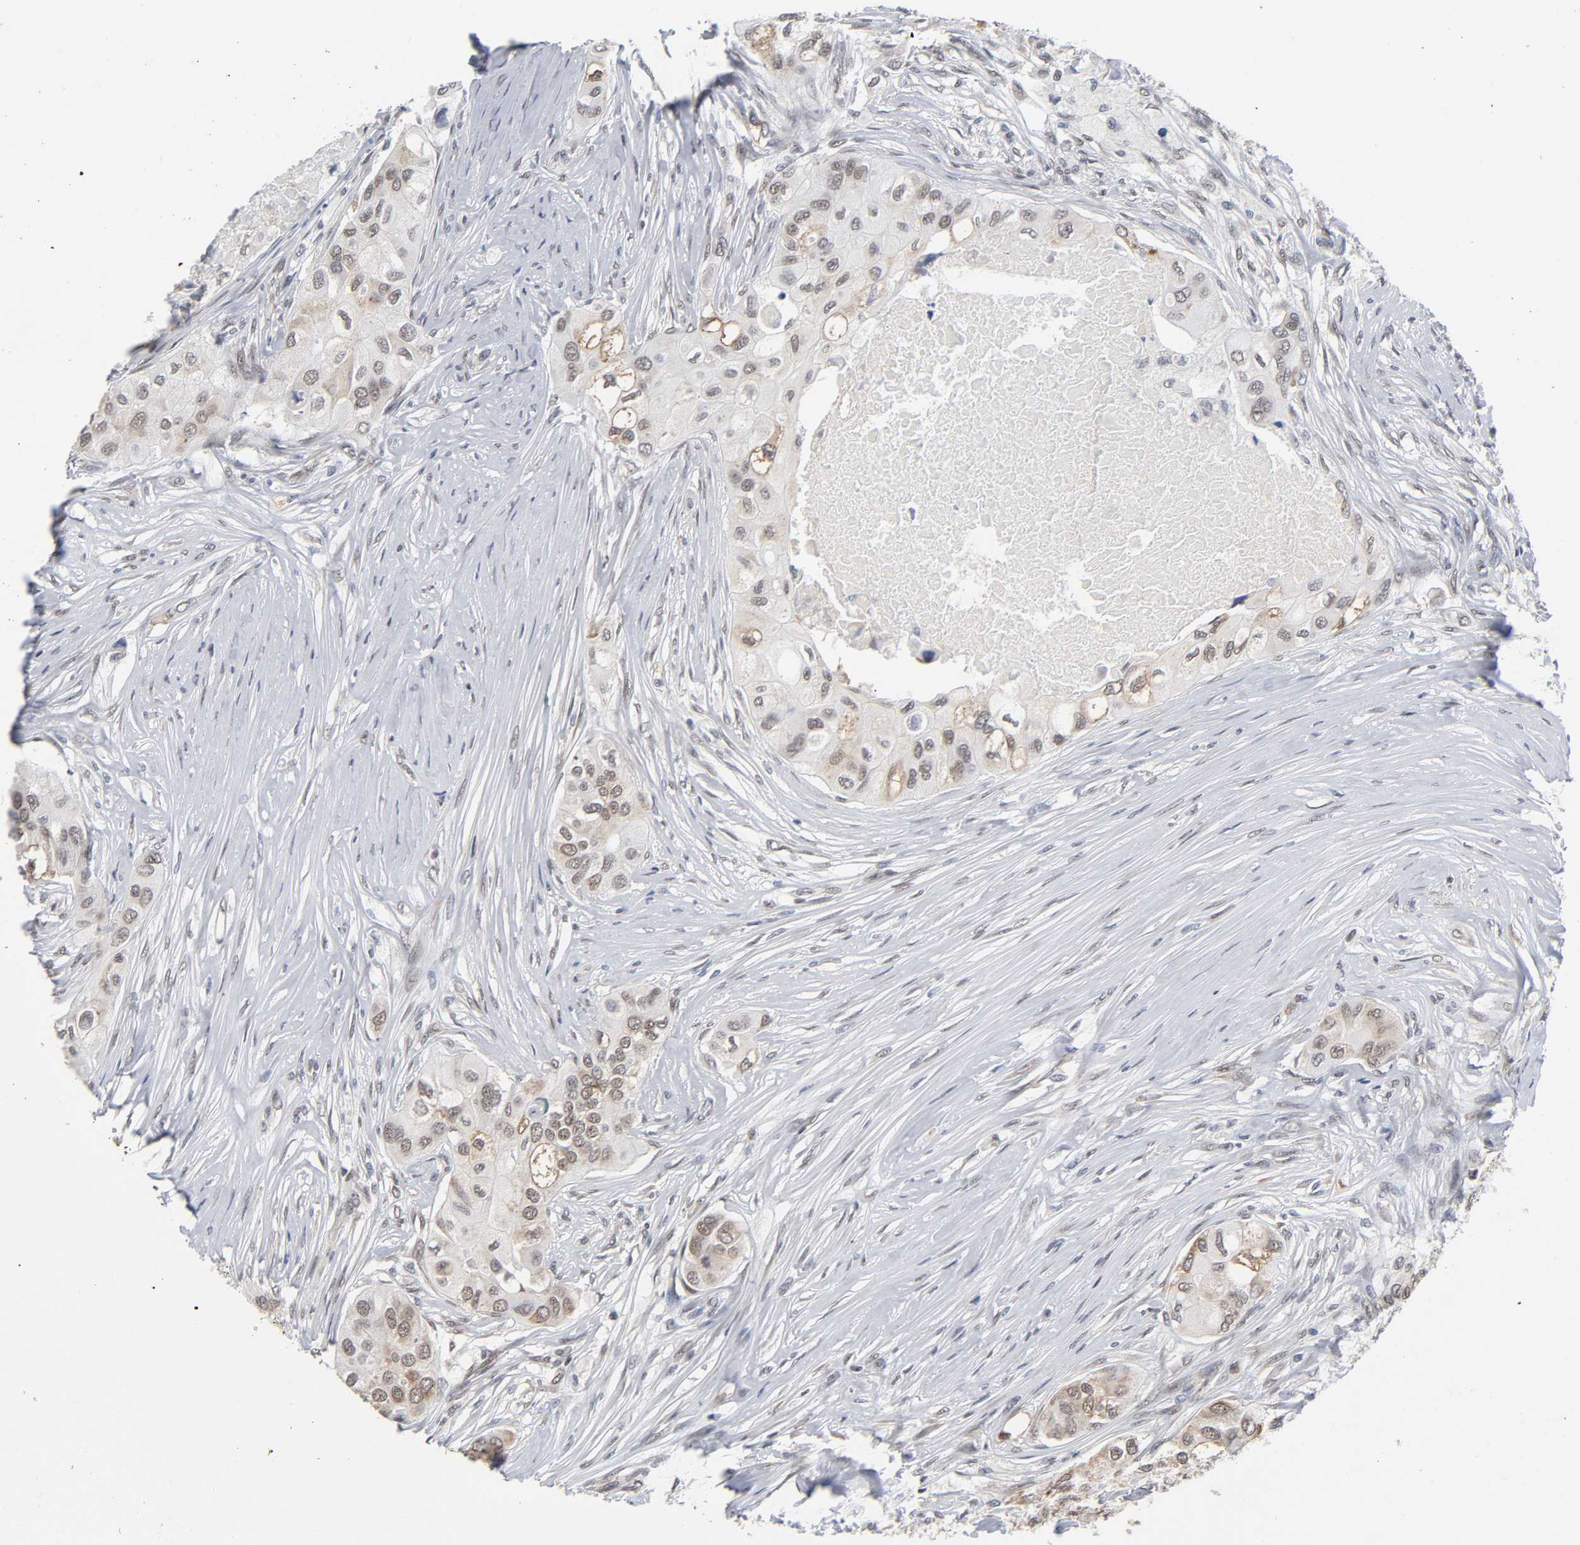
{"staining": {"intensity": "weak", "quantity": ">75%", "location": "cytoplasmic/membranous,nuclear"}, "tissue": "breast cancer", "cell_type": "Tumor cells", "image_type": "cancer", "snomed": [{"axis": "morphology", "description": "Normal tissue, NOS"}, {"axis": "morphology", "description": "Duct carcinoma"}, {"axis": "topography", "description": "Breast"}], "caption": "Immunohistochemical staining of invasive ductal carcinoma (breast) shows low levels of weak cytoplasmic/membranous and nuclear protein staining in about >75% of tumor cells.", "gene": "ZNF384", "patient": {"sex": "female", "age": 49}}